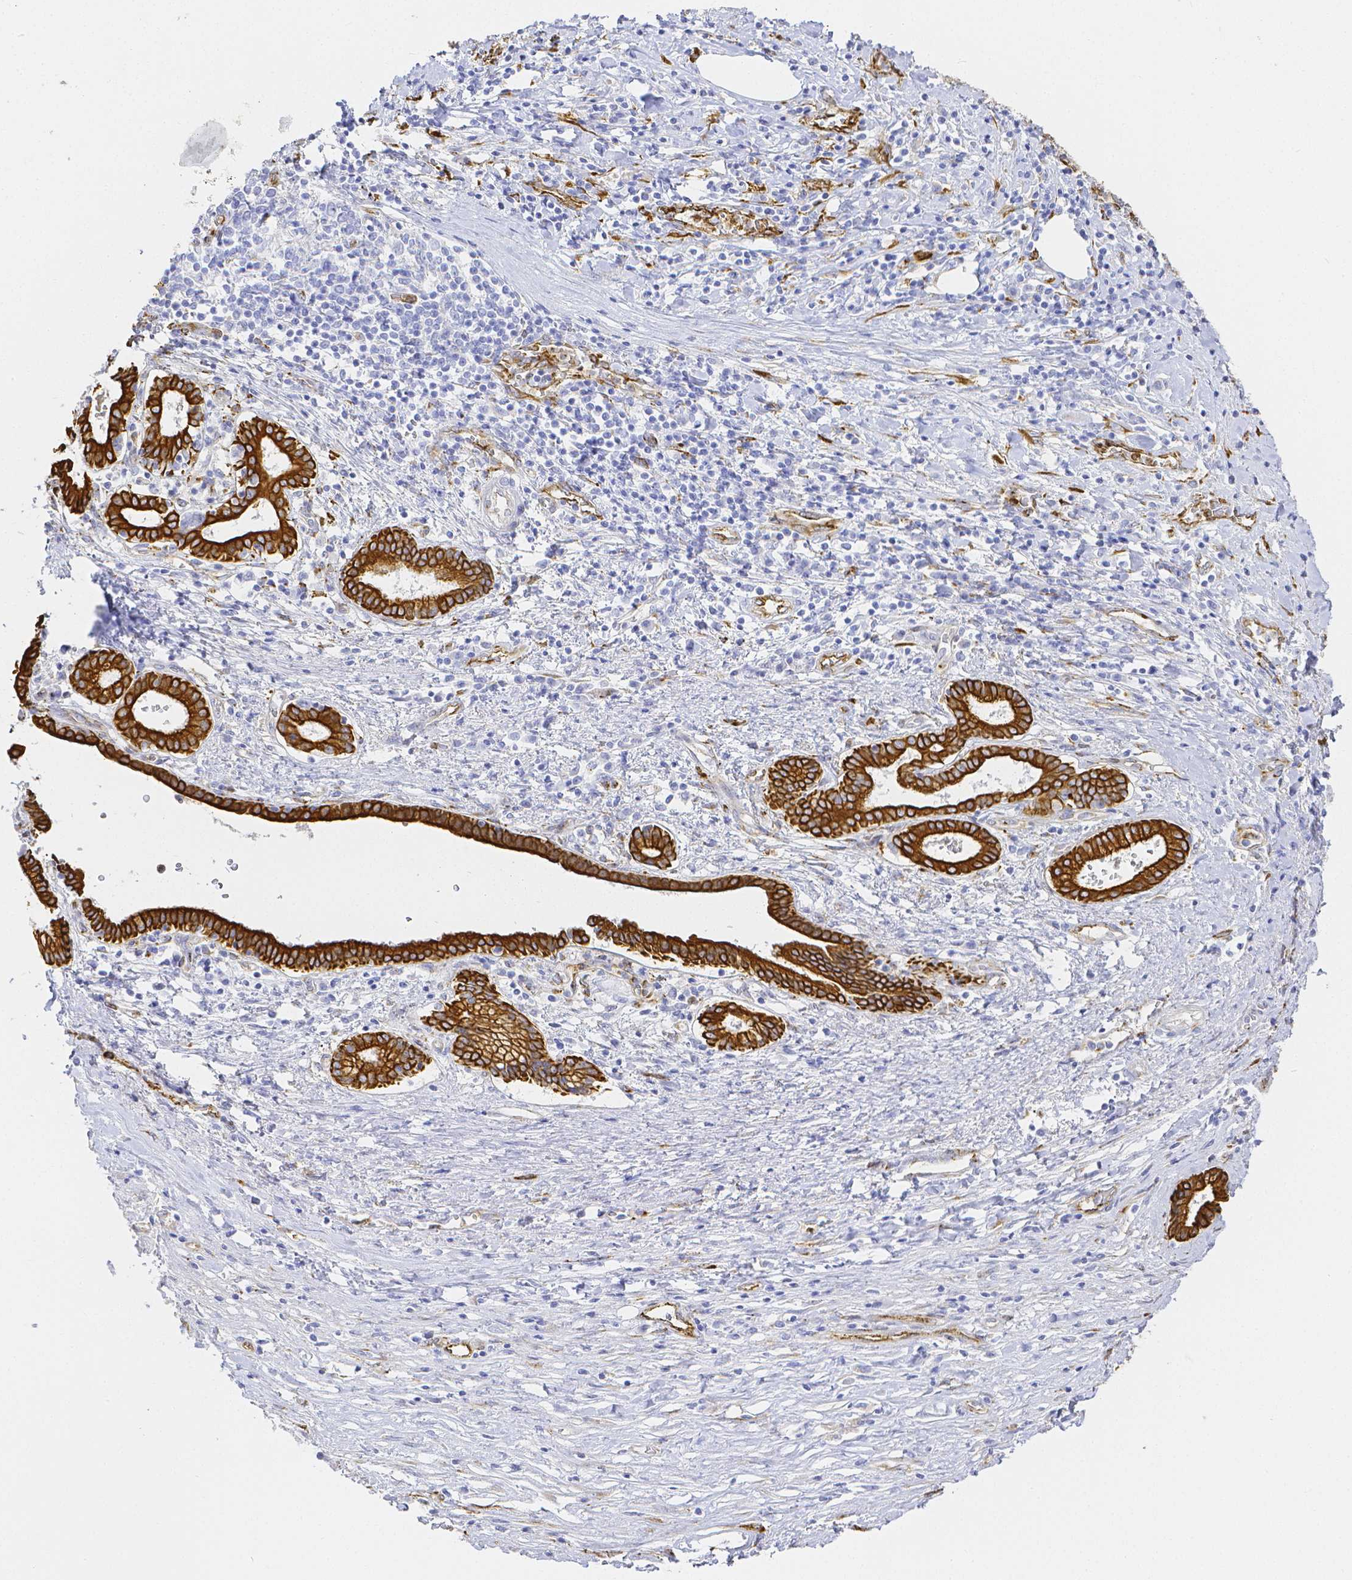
{"staining": {"intensity": "strong", "quantity": ">75%", "location": "cytoplasmic/membranous"}, "tissue": "pancreatic cancer", "cell_type": "Tumor cells", "image_type": "cancer", "snomed": [{"axis": "morphology", "description": "Adenocarcinoma, NOS"}, {"axis": "topography", "description": "Pancreas"}], "caption": "IHC (DAB) staining of human pancreatic cancer shows strong cytoplasmic/membranous protein expression in about >75% of tumor cells. (DAB IHC with brightfield microscopy, high magnification).", "gene": "SMURF1", "patient": {"sex": "male", "age": 63}}